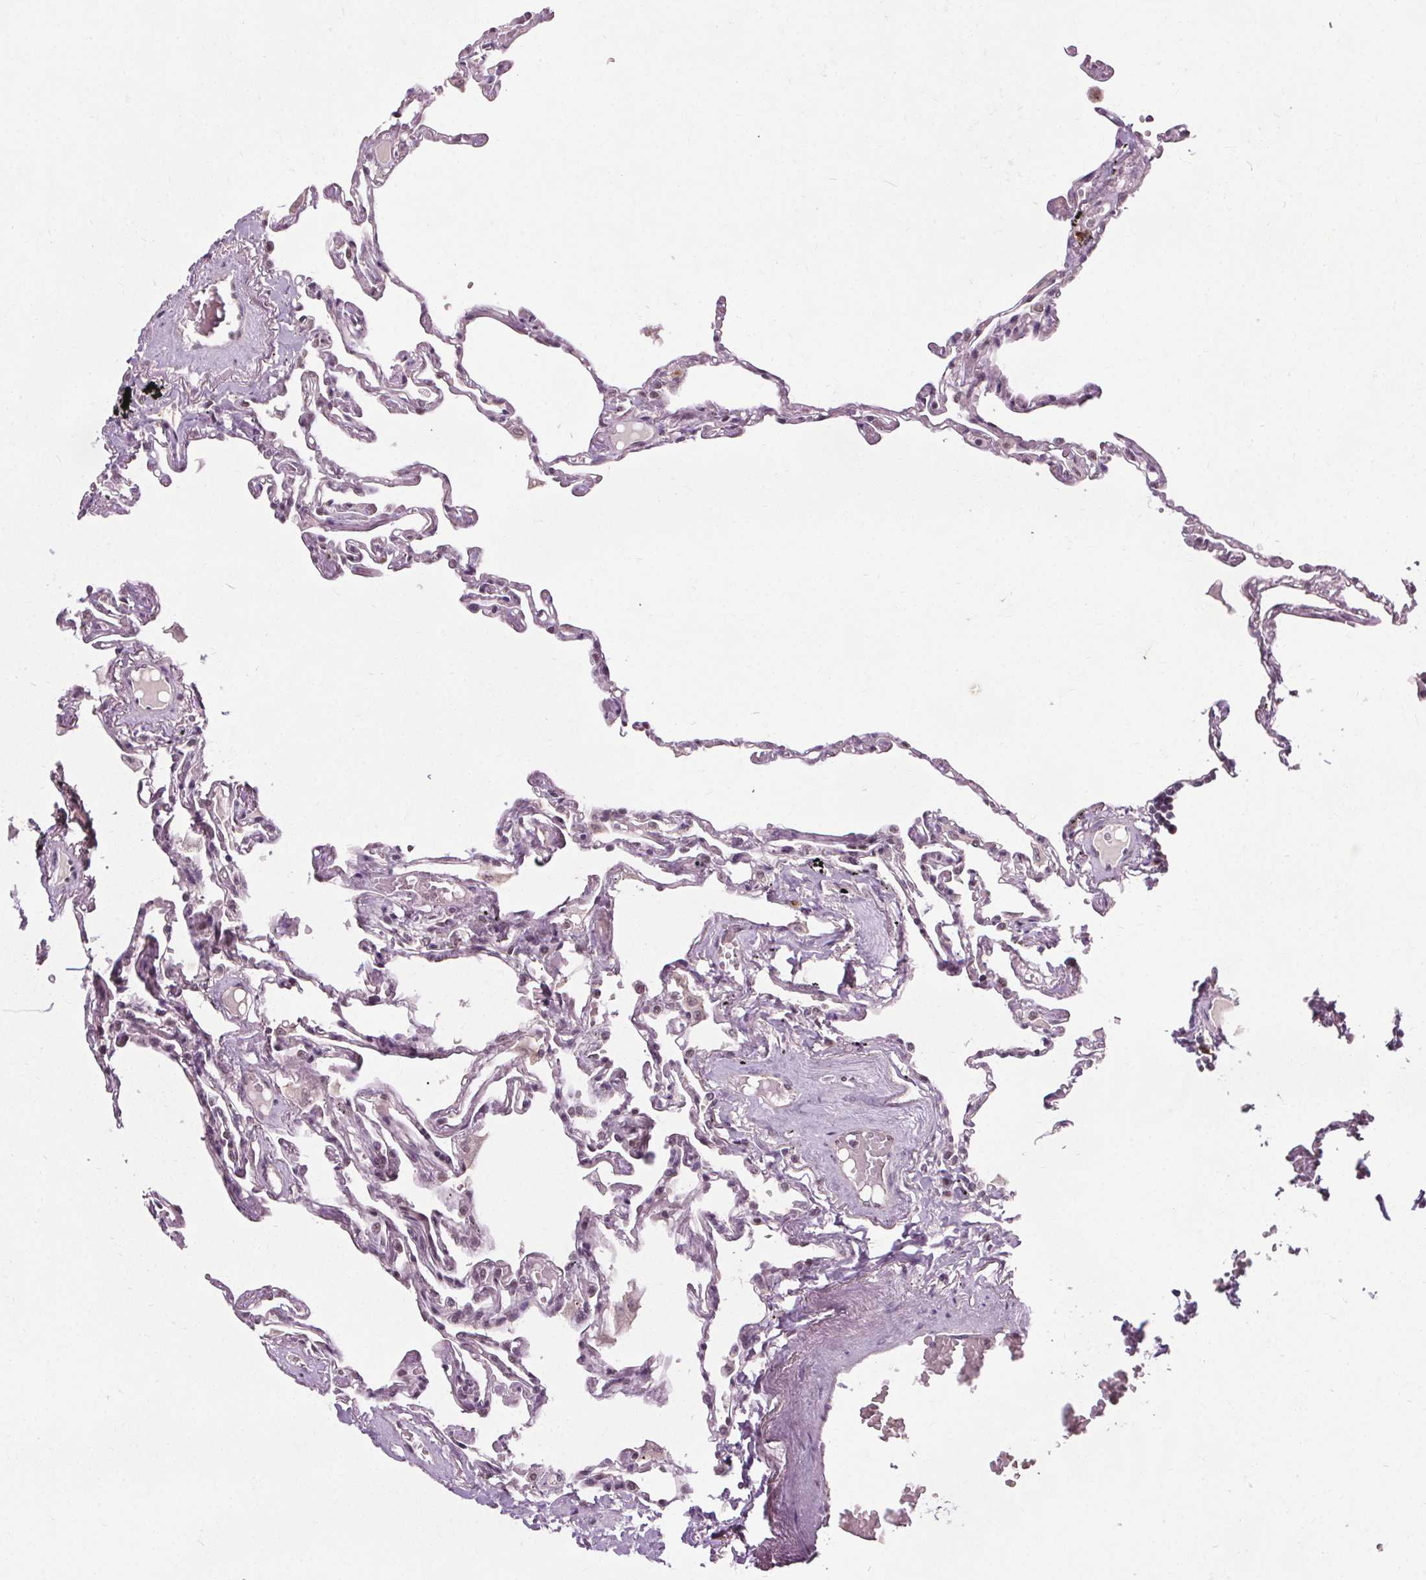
{"staining": {"intensity": "moderate", "quantity": "25%-75%", "location": "nuclear"}, "tissue": "lung", "cell_type": "Alveolar cells", "image_type": "normal", "snomed": [{"axis": "morphology", "description": "Normal tissue, NOS"}, {"axis": "topography", "description": "Lung"}], "caption": "The histopathology image shows staining of benign lung, revealing moderate nuclear protein positivity (brown color) within alveolar cells. (IHC, brightfield microscopy, high magnification).", "gene": "MED6", "patient": {"sex": "female", "age": 67}}